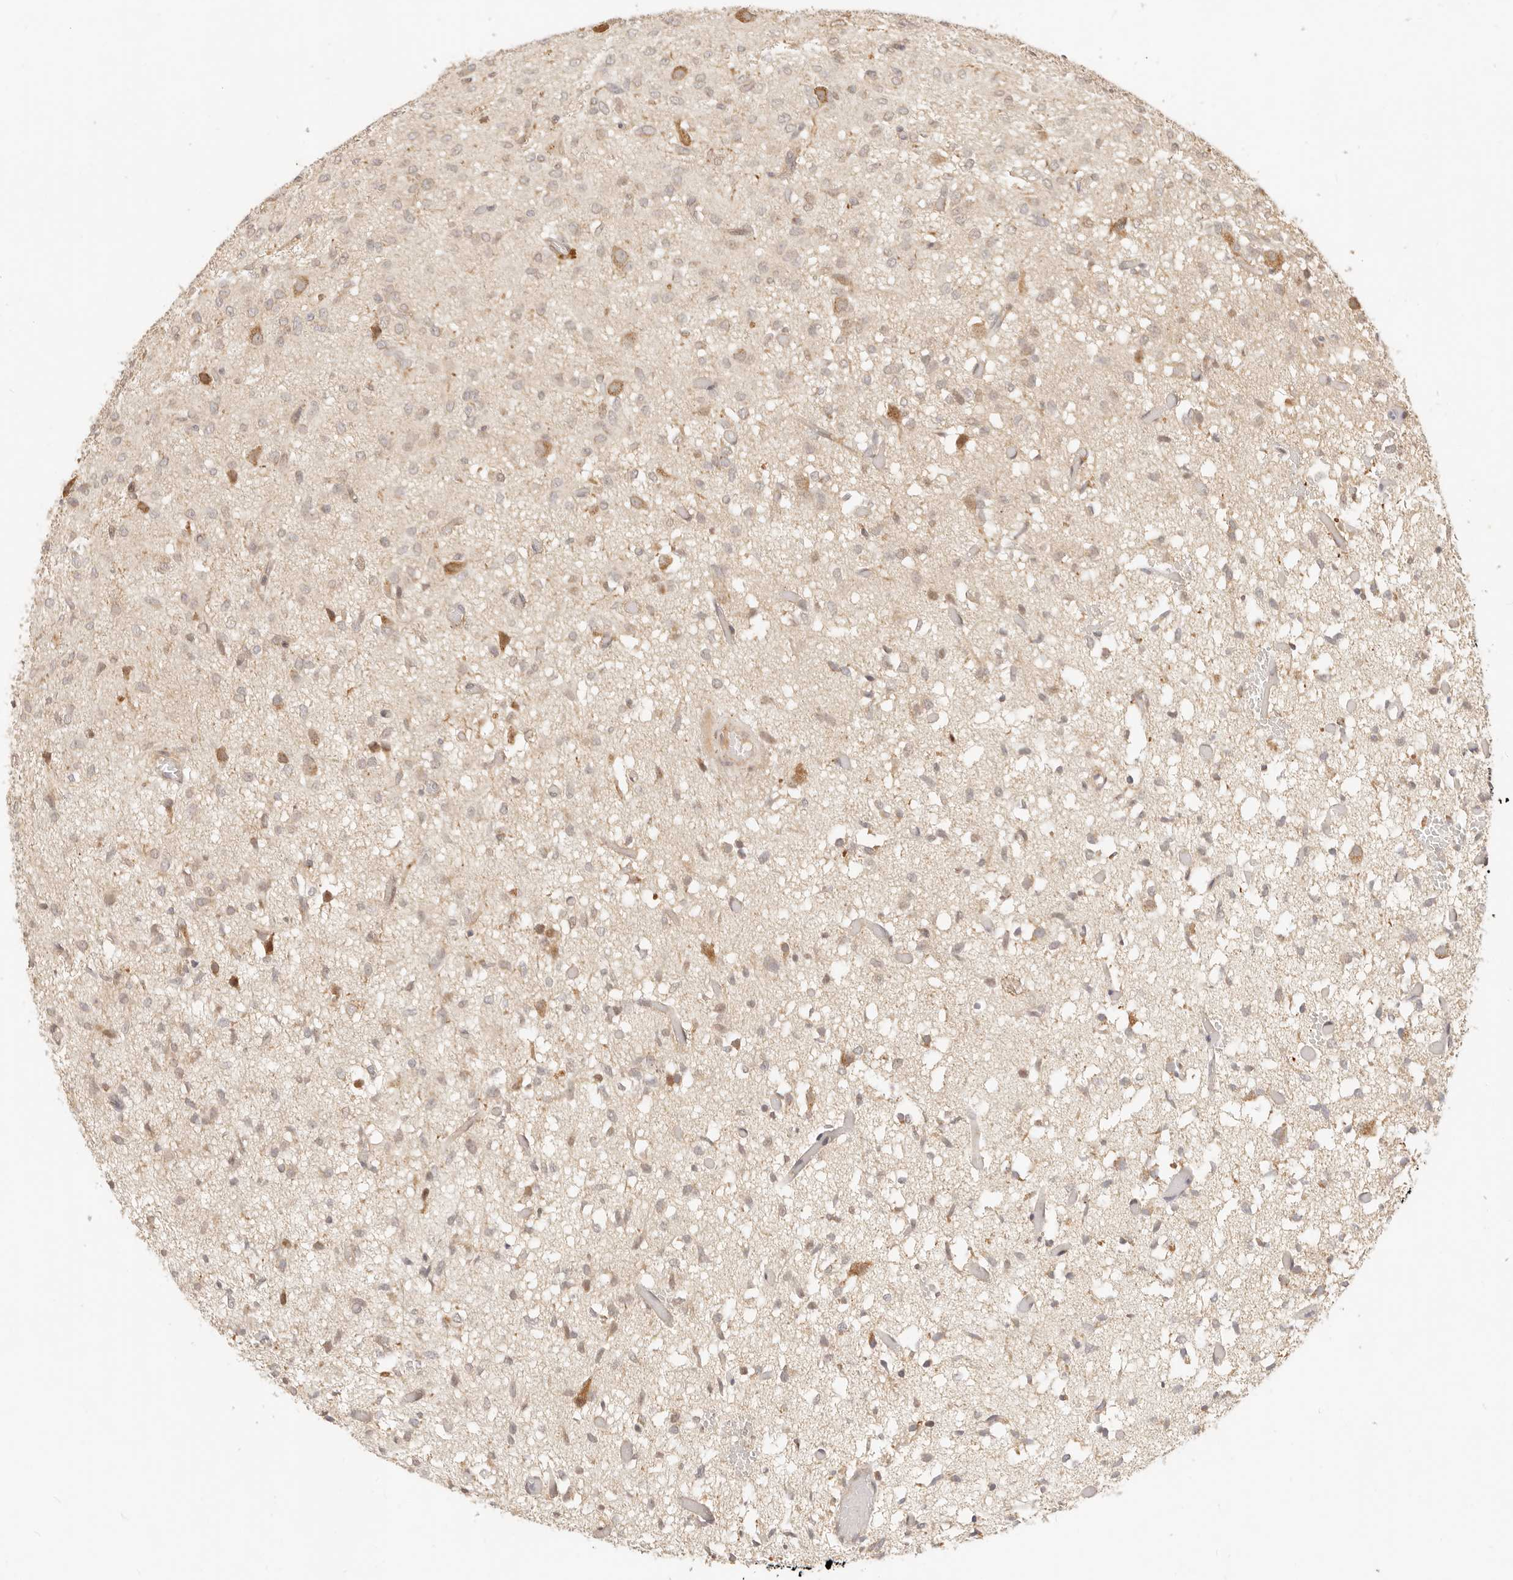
{"staining": {"intensity": "weak", "quantity": "25%-75%", "location": "cytoplasmic/membranous"}, "tissue": "glioma", "cell_type": "Tumor cells", "image_type": "cancer", "snomed": [{"axis": "morphology", "description": "Glioma, malignant, High grade"}, {"axis": "topography", "description": "Brain"}], "caption": "Immunohistochemistry image of neoplastic tissue: human glioma stained using immunohistochemistry (IHC) shows low levels of weak protein expression localized specifically in the cytoplasmic/membranous of tumor cells, appearing as a cytoplasmic/membranous brown color.", "gene": "TIMM17A", "patient": {"sex": "female", "age": 59}}